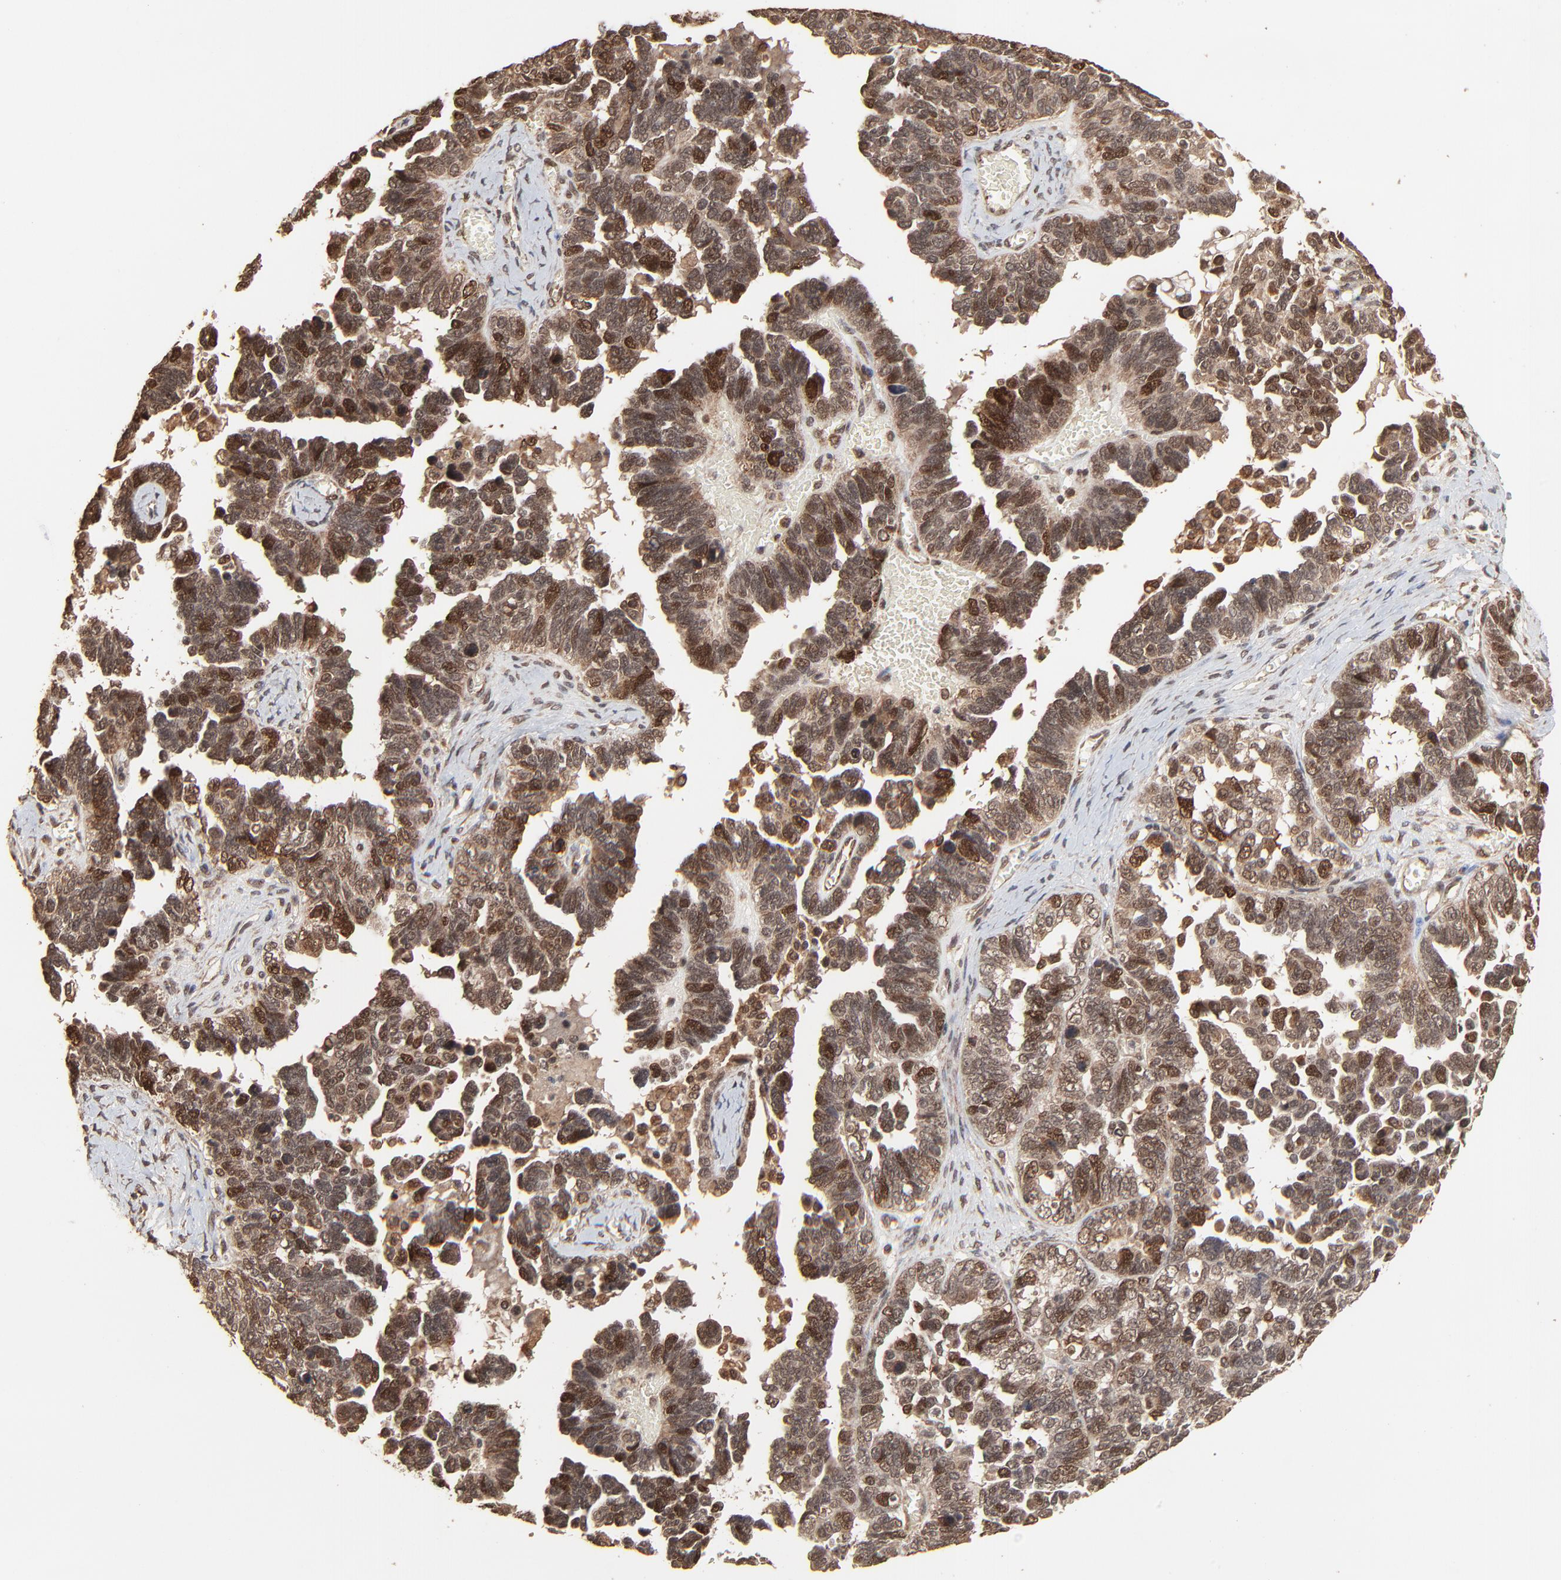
{"staining": {"intensity": "strong", "quantity": ">75%", "location": "cytoplasmic/membranous,nuclear"}, "tissue": "ovarian cancer", "cell_type": "Tumor cells", "image_type": "cancer", "snomed": [{"axis": "morphology", "description": "Cystadenocarcinoma, serous, NOS"}, {"axis": "topography", "description": "Ovary"}], "caption": "Ovarian cancer stained with a brown dye displays strong cytoplasmic/membranous and nuclear positive expression in approximately >75% of tumor cells.", "gene": "FAM227A", "patient": {"sex": "female", "age": 69}}